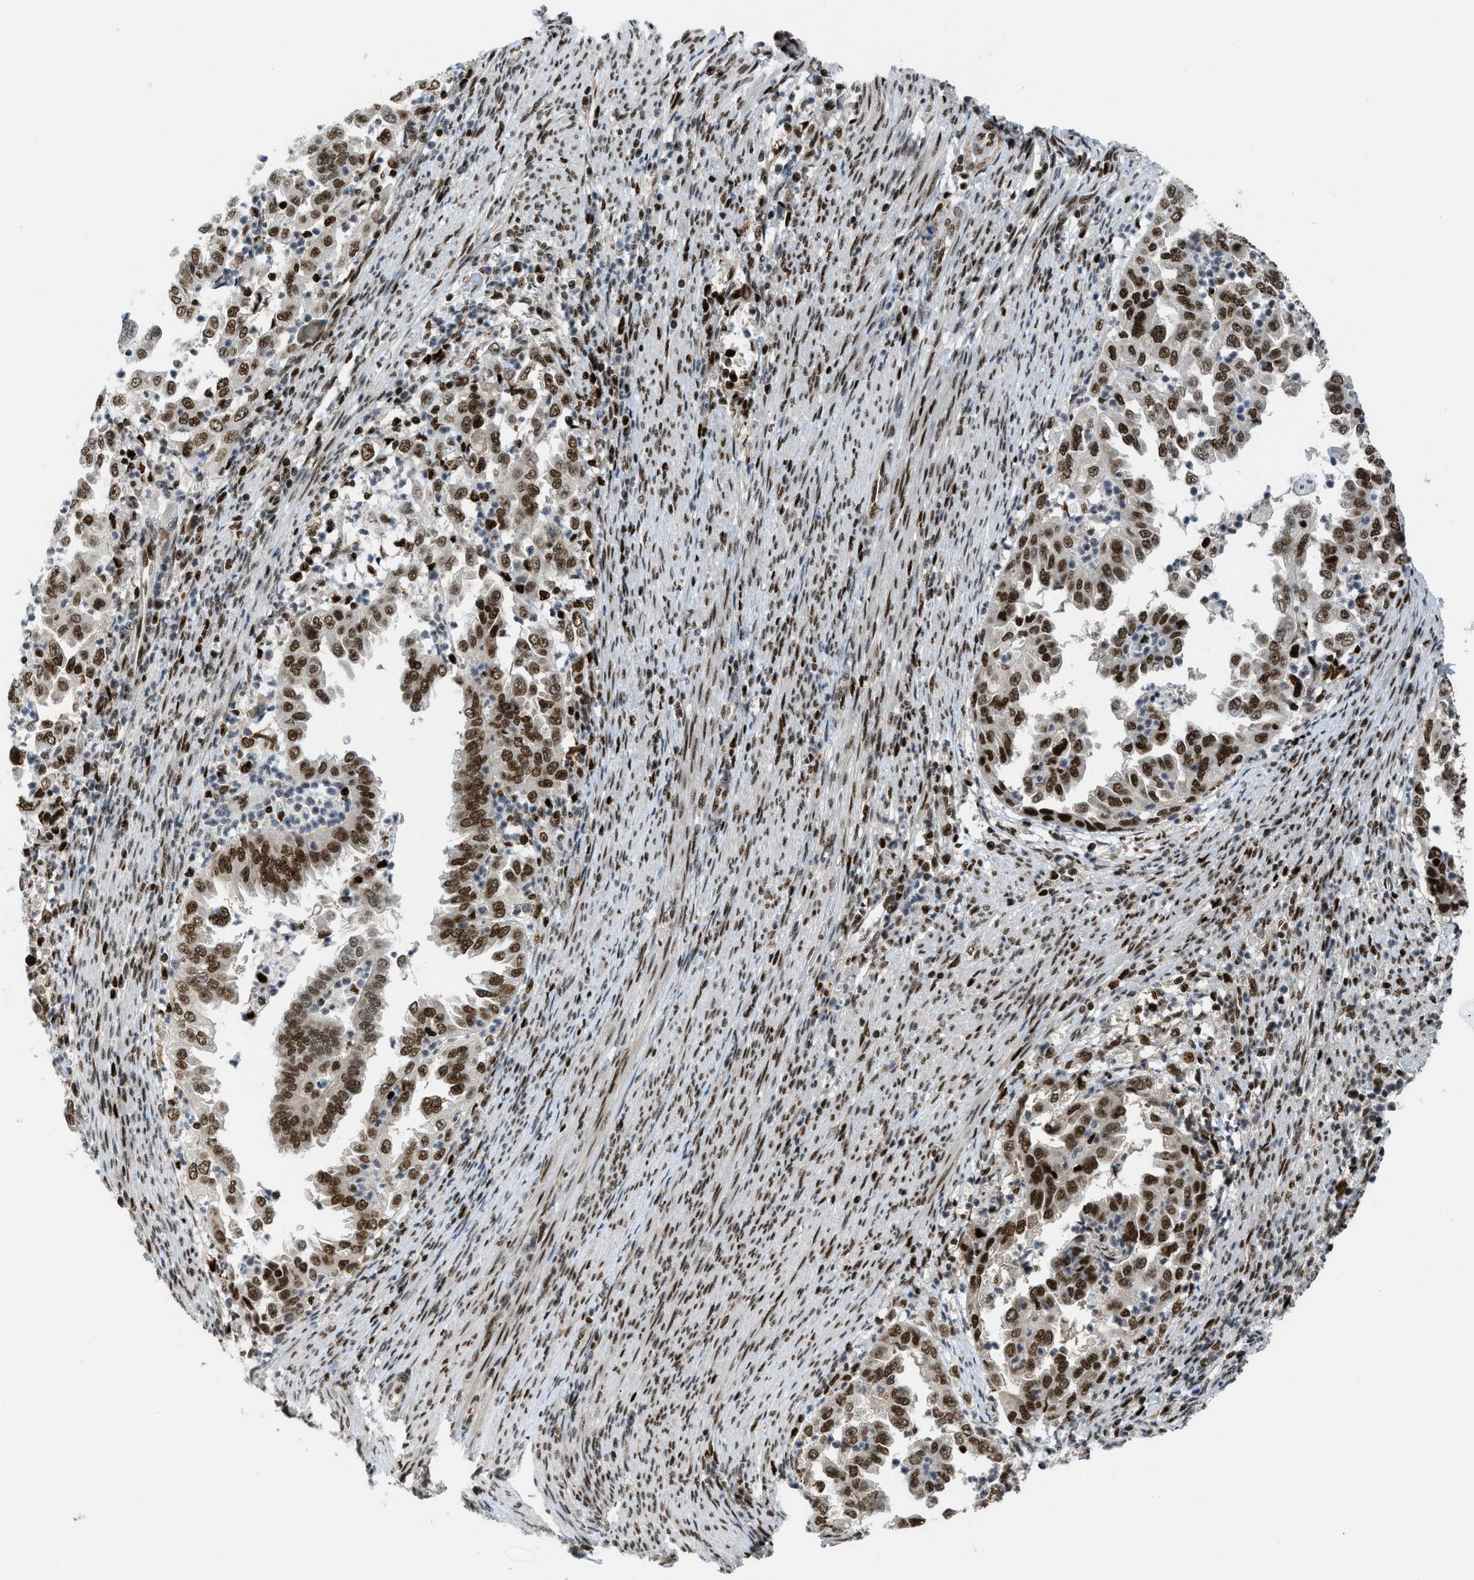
{"staining": {"intensity": "strong", "quantity": ">75%", "location": "nuclear"}, "tissue": "endometrial cancer", "cell_type": "Tumor cells", "image_type": "cancer", "snomed": [{"axis": "morphology", "description": "Adenocarcinoma, NOS"}, {"axis": "topography", "description": "Endometrium"}], "caption": "This is an image of IHC staining of endometrial cancer, which shows strong expression in the nuclear of tumor cells.", "gene": "RFX5", "patient": {"sex": "female", "age": 85}}